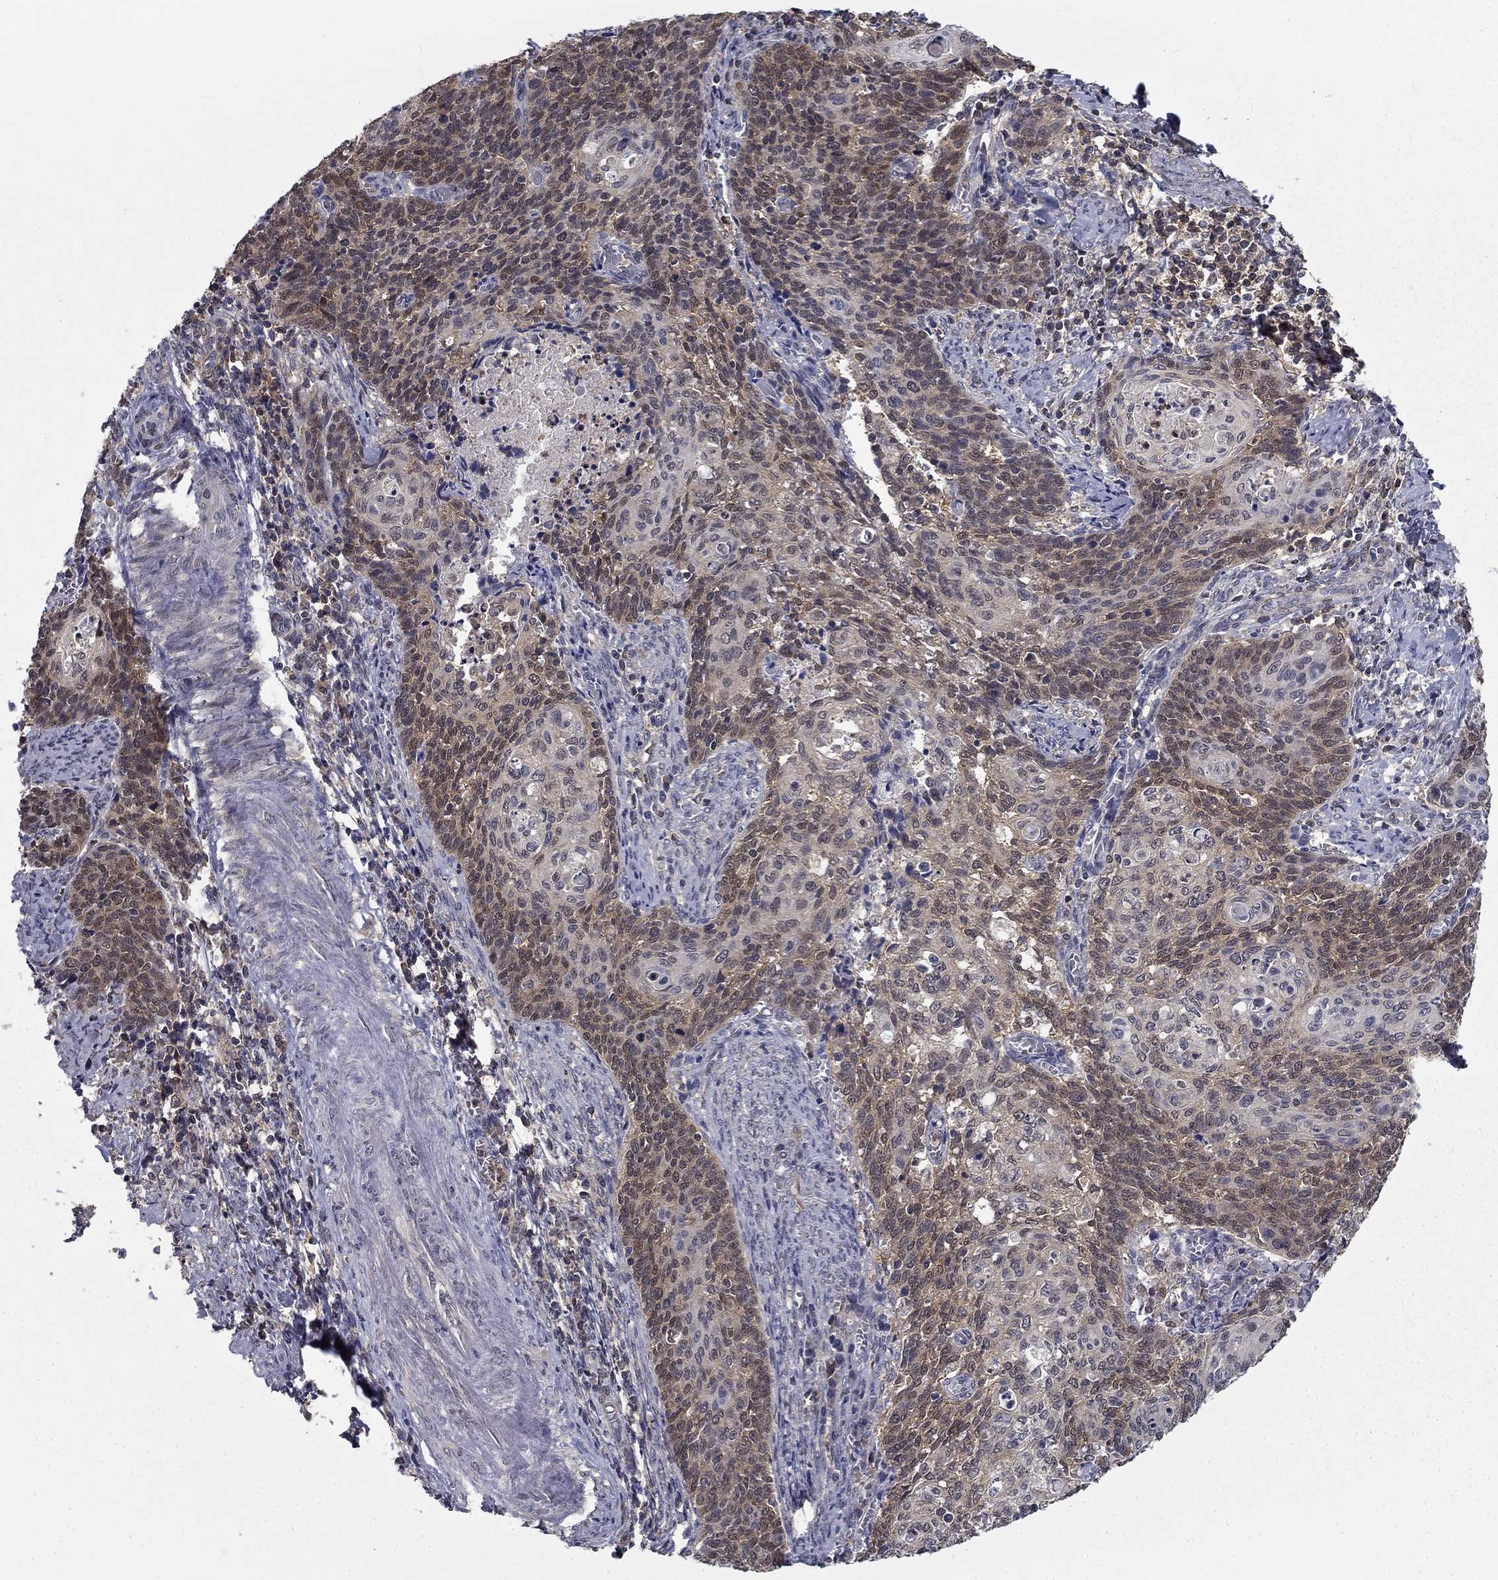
{"staining": {"intensity": "weak", "quantity": "25%-75%", "location": "cytoplasmic/membranous"}, "tissue": "cervical cancer", "cell_type": "Tumor cells", "image_type": "cancer", "snomed": [{"axis": "morphology", "description": "Normal tissue, NOS"}, {"axis": "morphology", "description": "Squamous cell carcinoma, NOS"}, {"axis": "topography", "description": "Cervix"}], "caption": "Immunohistochemistry (IHC) image of human squamous cell carcinoma (cervical) stained for a protein (brown), which displays low levels of weak cytoplasmic/membranous positivity in approximately 25%-75% of tumor cells.", "gene": "NIT2", "patient": {"sex": "female", "age": 39}}